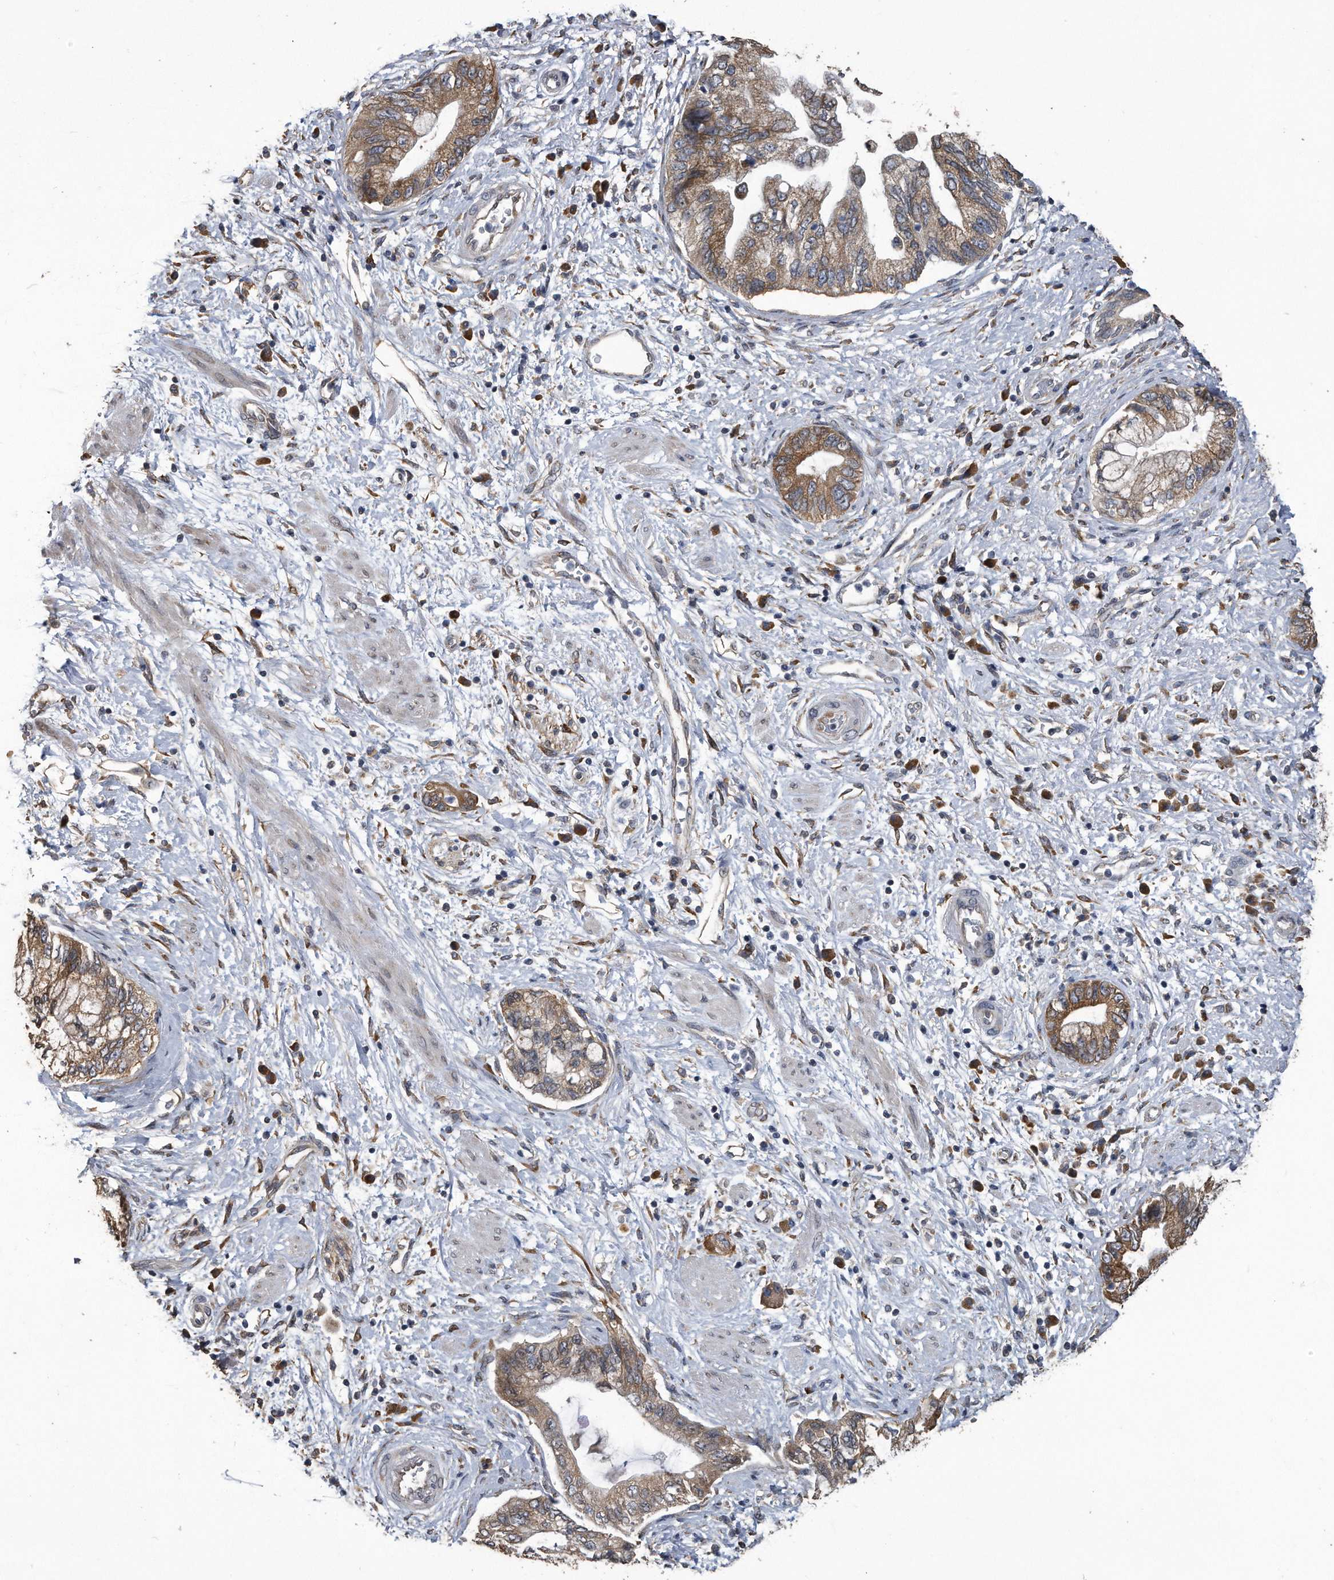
{"staining": {"intensity": "moderate", "quantity": ">75%", "location": "cytoplasmic/membranous"}, "tissue": "pancreatic cancer", "cell_type": "Tumor cells", "image_type": "cancer", "snomed": [{"axis": "morphology", "description": "Adenocarcinoma, NOS"}, {"axis": "topography", "description": "Pancreas"}], "caption": "Protein staining of pancreatic adenocarcinoma tissue displays moderate cytoplasmic/membranous expression in about >75% of tumor cells. The staining is performed using DAB (3,3'-diaminobenzidine) brown chromogen to label protein expression. The nuclei are counter-stained blue using hematoxylin.", "gene": "PCLO", "patient": {"sex": "female", "age": 73}}